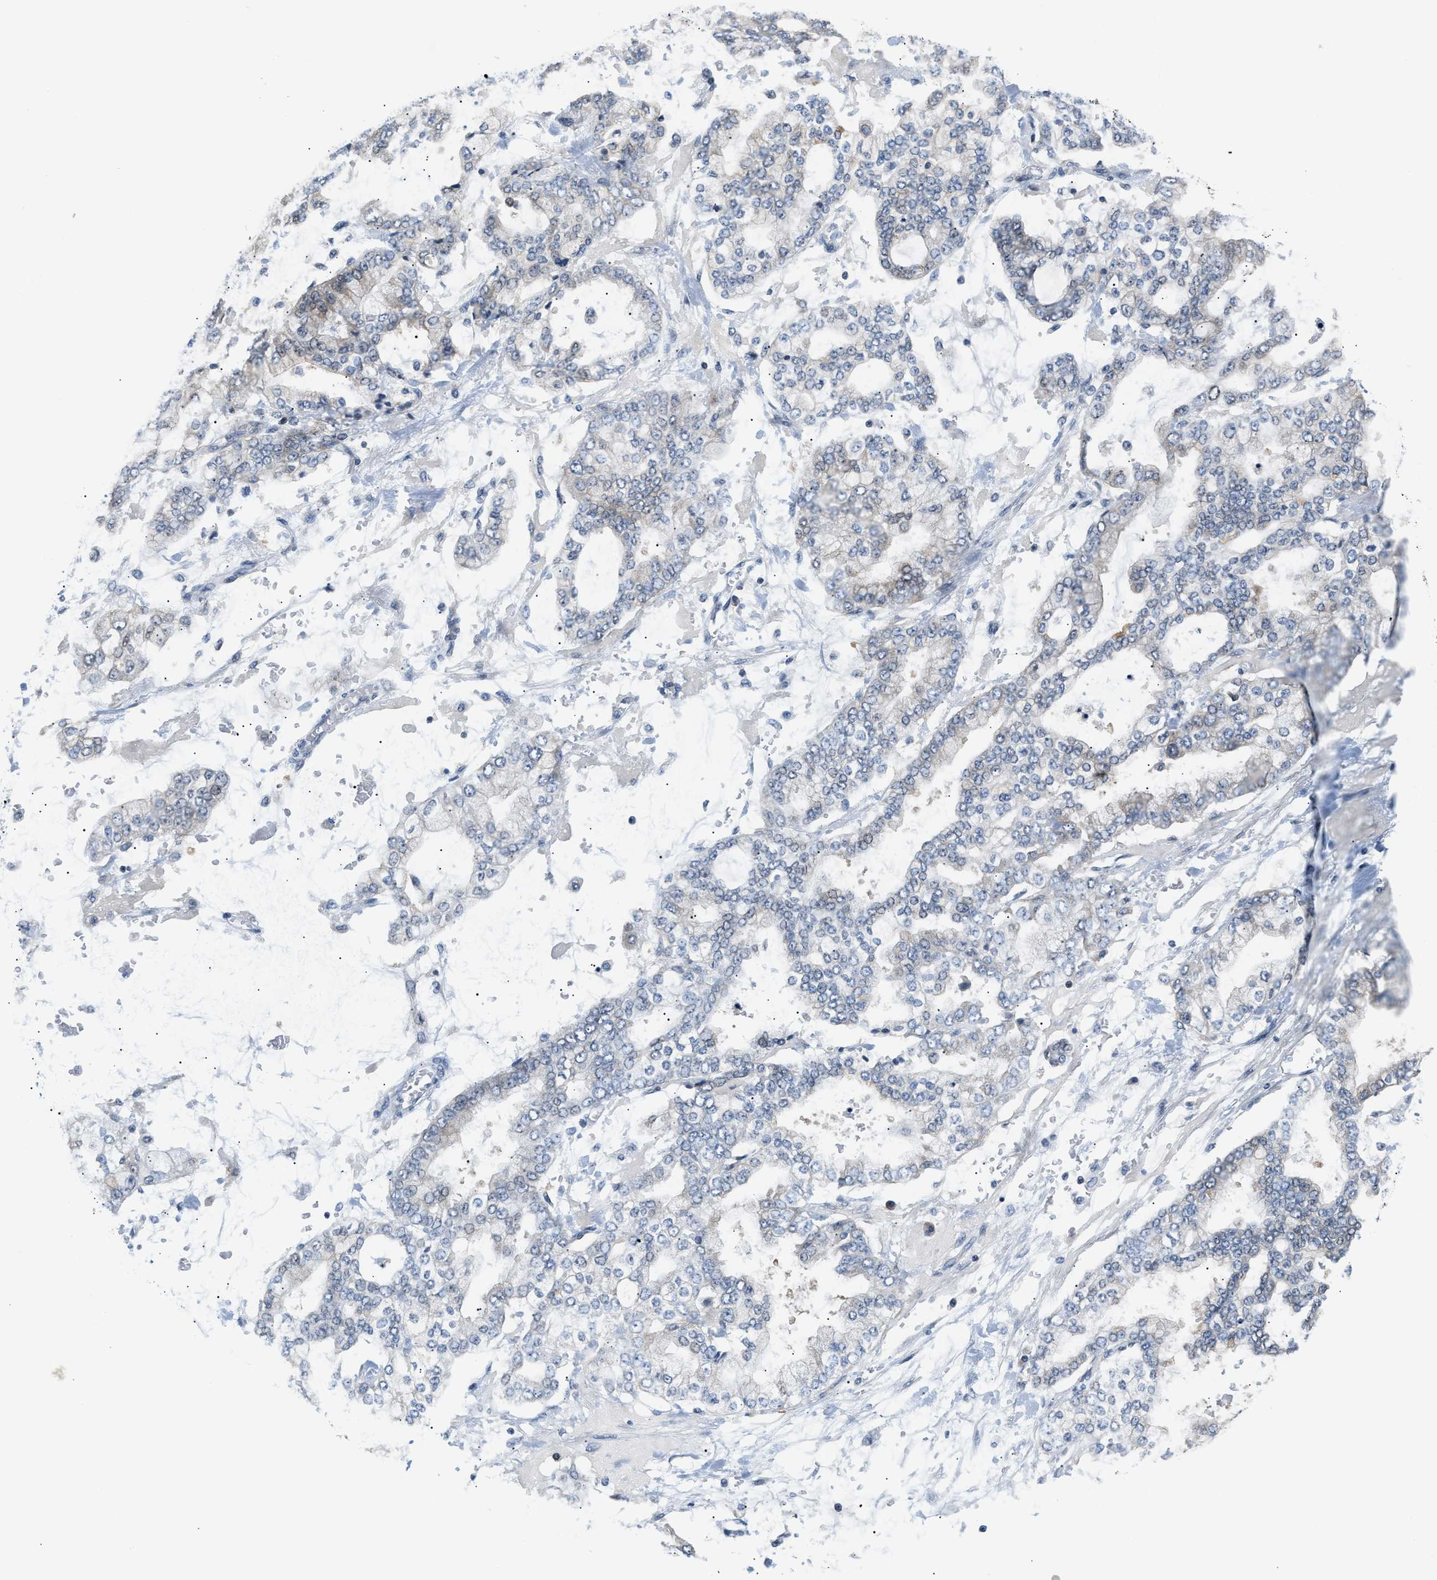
{"staining": {"intensity": "negative", "quantity": "none", "location": "none"}, "tissue": "stomach cancer", "cell_type": "Tumor cells", "image_type": "cancer", "snomed": [{"axis": "morphology", "description": "Normal tissue, NOS"}, {"axis": "morphology", "description": "Adenocarcinoma, NOS"}, {"axis": "topography", "description": "Stomach, upper"}, {"axis": "topography", "description": "Stomach"}], "caption": "High magnification brightfield microscopy of stomach cancer (adenocarcinoma) stained with DAB (3,3'-diaminobenzidine) (brown) and counterstained with hematoxylin (blue): tumor cells show no significant expression.", "gene": "RAB29", "patient": {"sex": "male", "age": 76}}